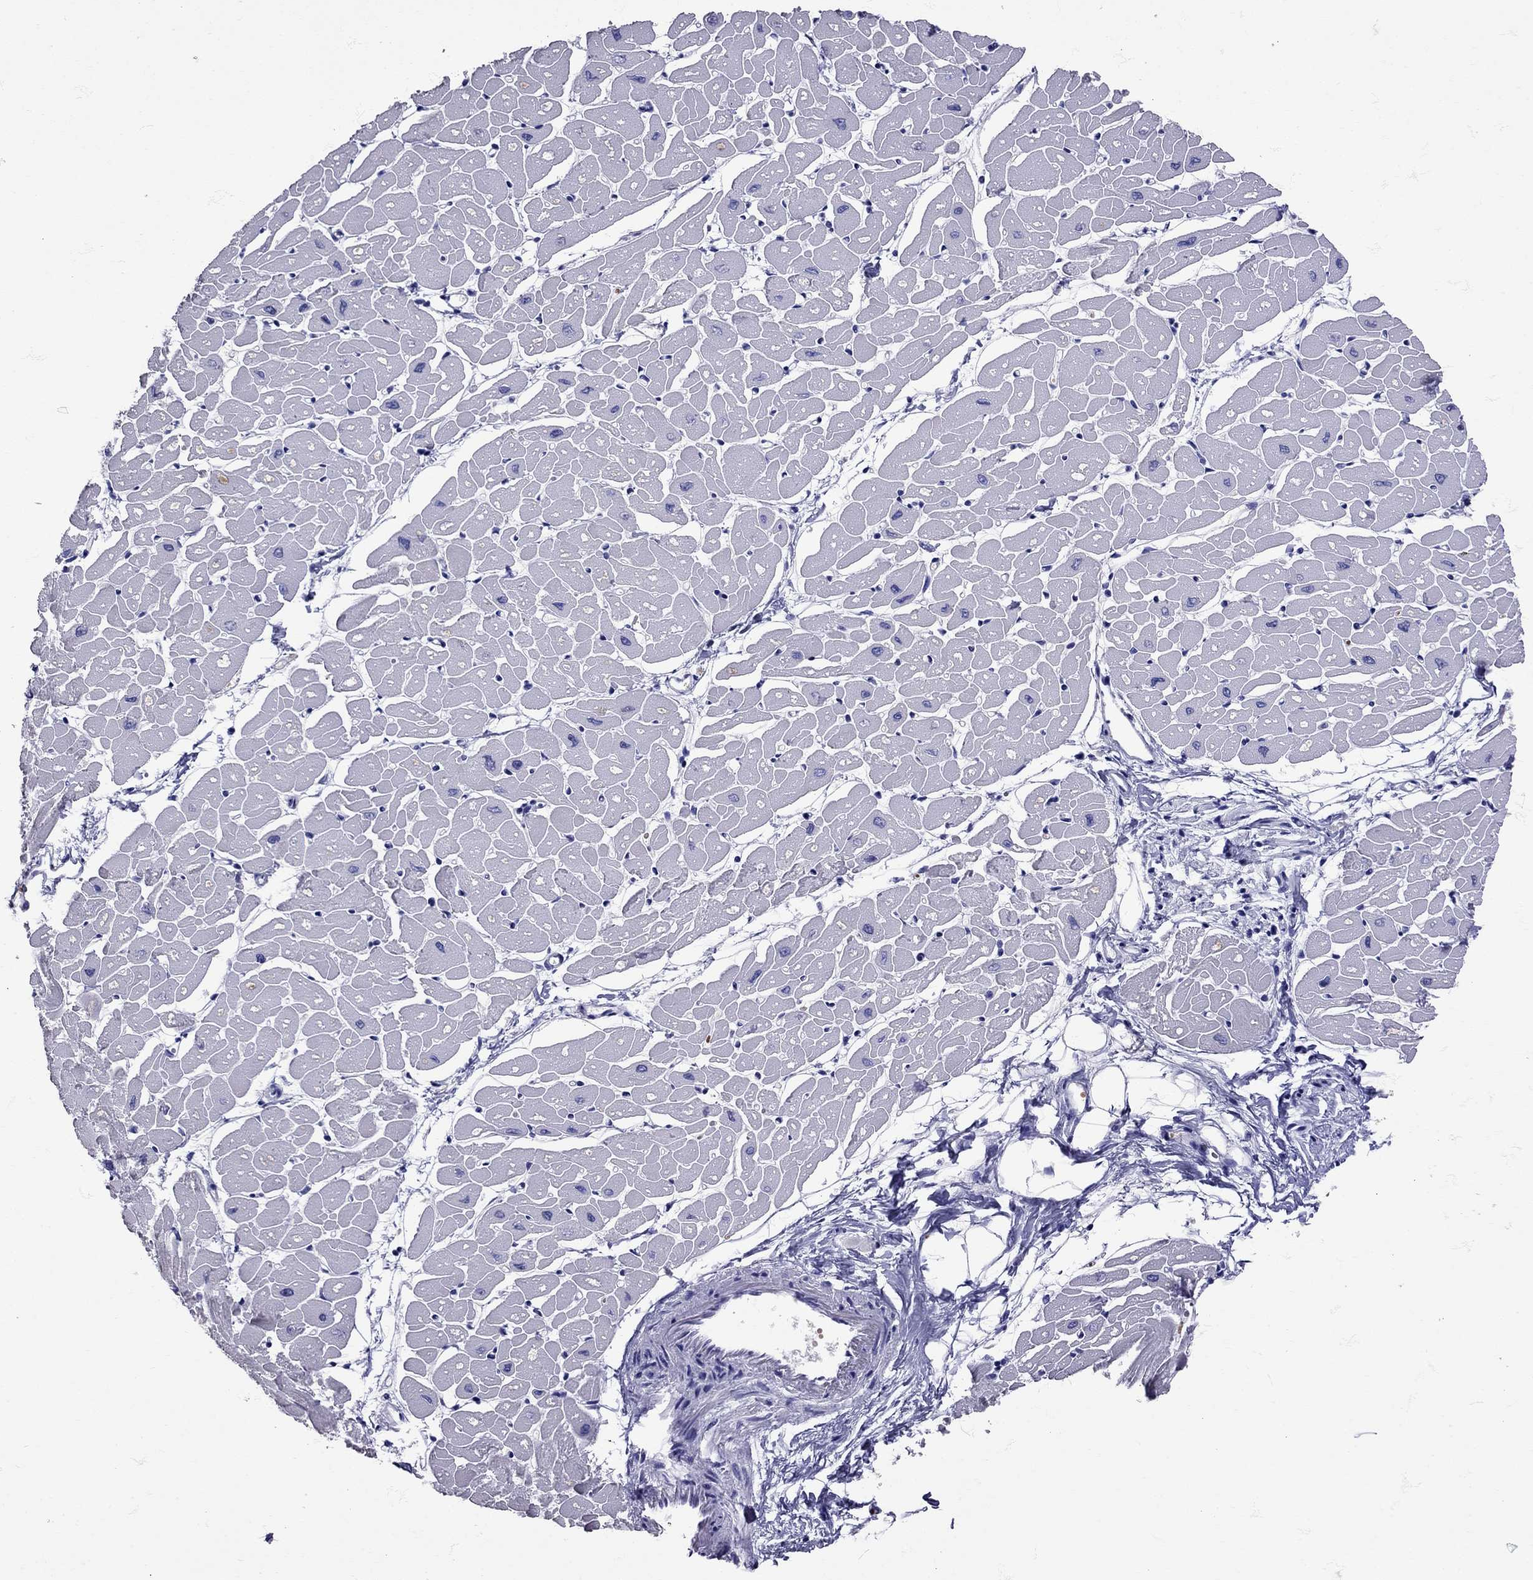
{"staining": {"intensity": "negative", "quantity": "none", "location": "none"}, "tissue": "heart muscle", "cell_type": "Cardiomyocytes", "image_type": "normal", "snomed": [{"axis": "morphology", "description": "Normal tissue, NOS"}, {"axis": "topography", "description": "Heart"}], "caption": "Cardiomyocytes are negative for protein expression in normal human heart muscle. (Brightfield microscopy of DAB IHC at high magnification).", "gene": "TBR1", "patient": {"sex": "male", "age": 57}}